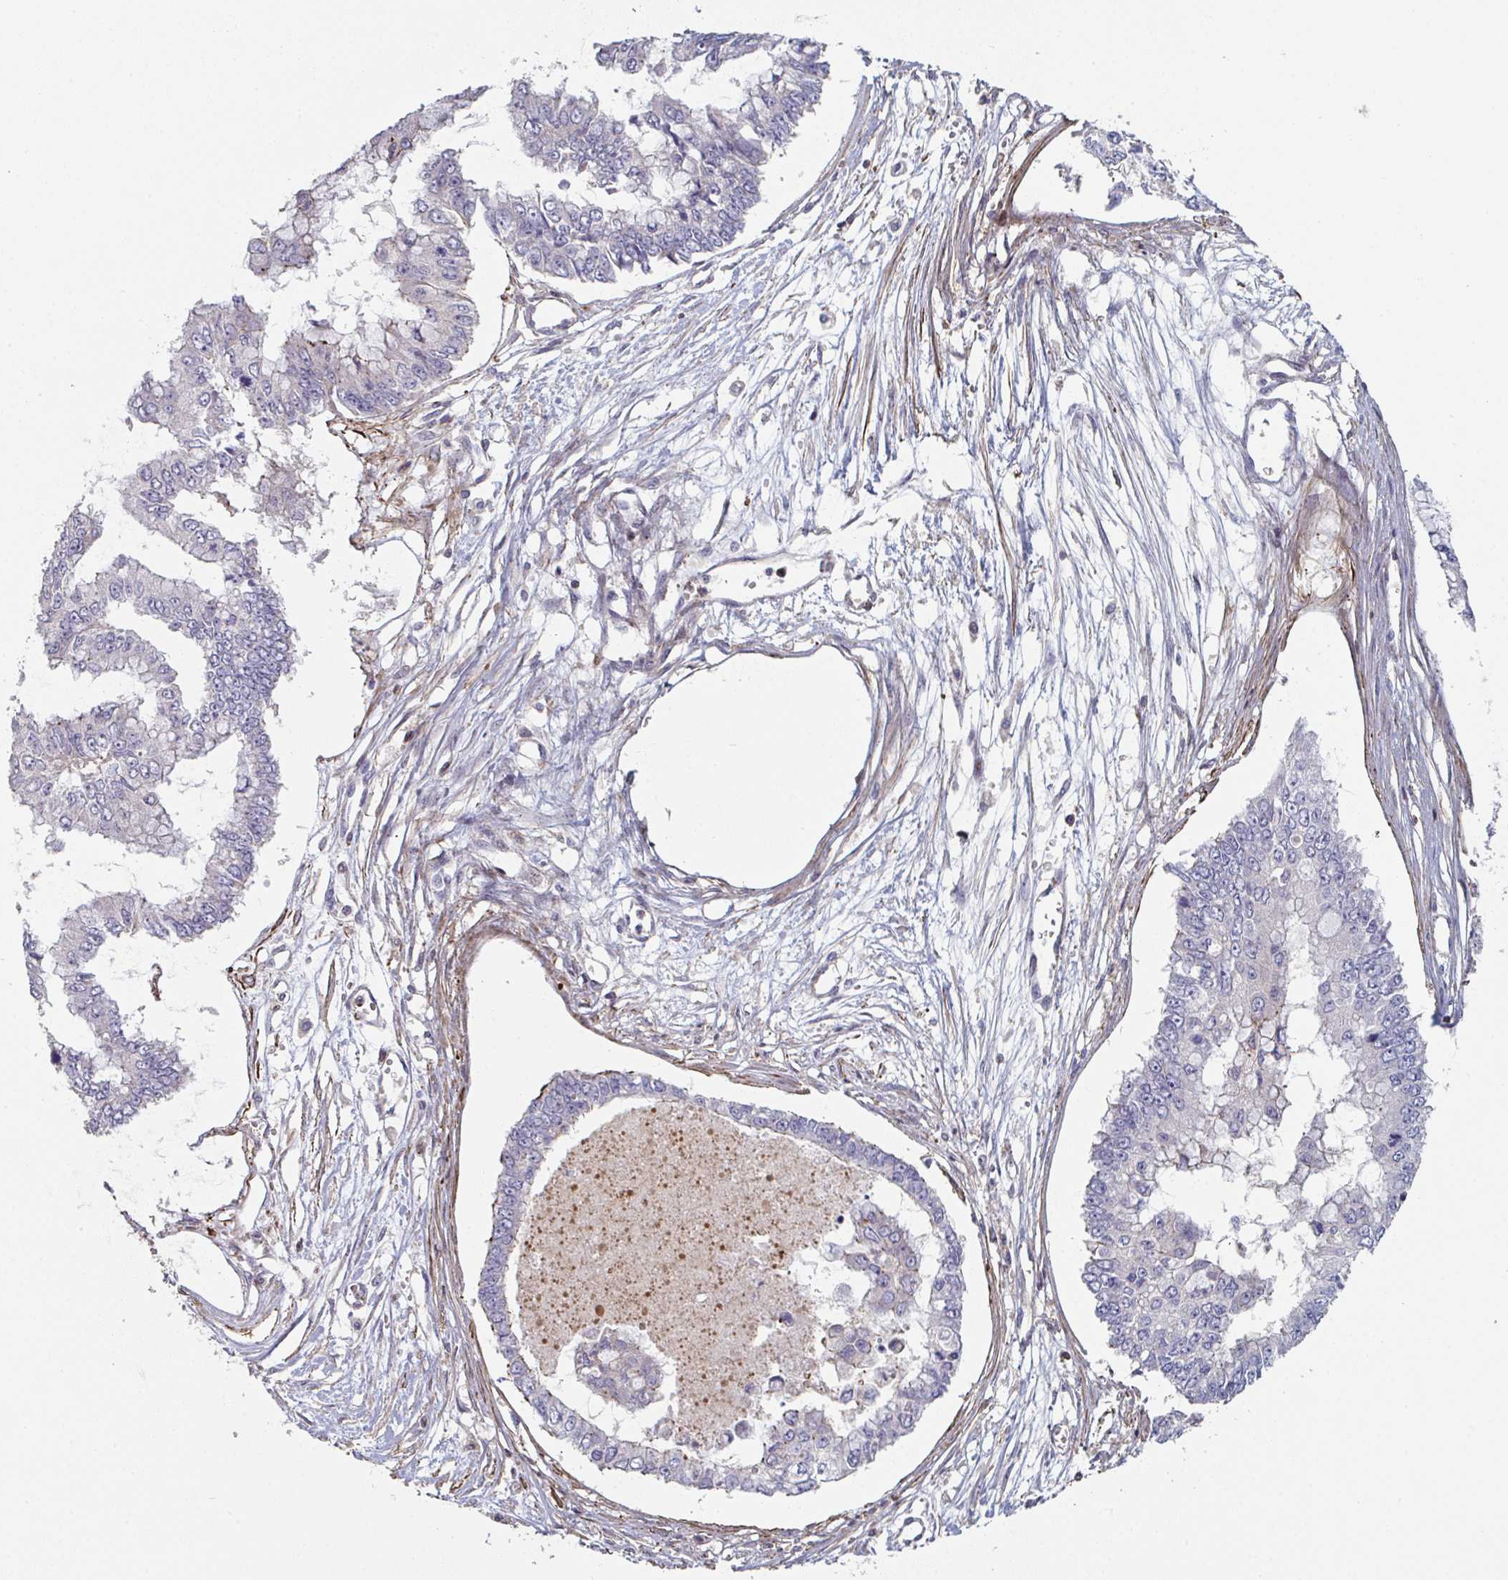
{"staining": {"intensity": "negative", "quantity": "none", "location": "none"}, "tissue": "ovarian cancer", "cell_type": "Tumor cells", "image_type": "cancer", "snomed": [{"axis": "morphology", "description": "Cystadenocarcinoma, mucinous, NOS"}, {"axis": "topography", "description": "Ovary"}], "caption": "Immunohistochemistry image of neoplastic tissue: ovarian cancer (mucinous cystadenocarcinoma) stained with DAB (3,3'-diaminobenzidine) exhibits no significant protein expression in tumor cells.", "gene": "FZD2", "patient": {"sex": "female", "age": 72}}